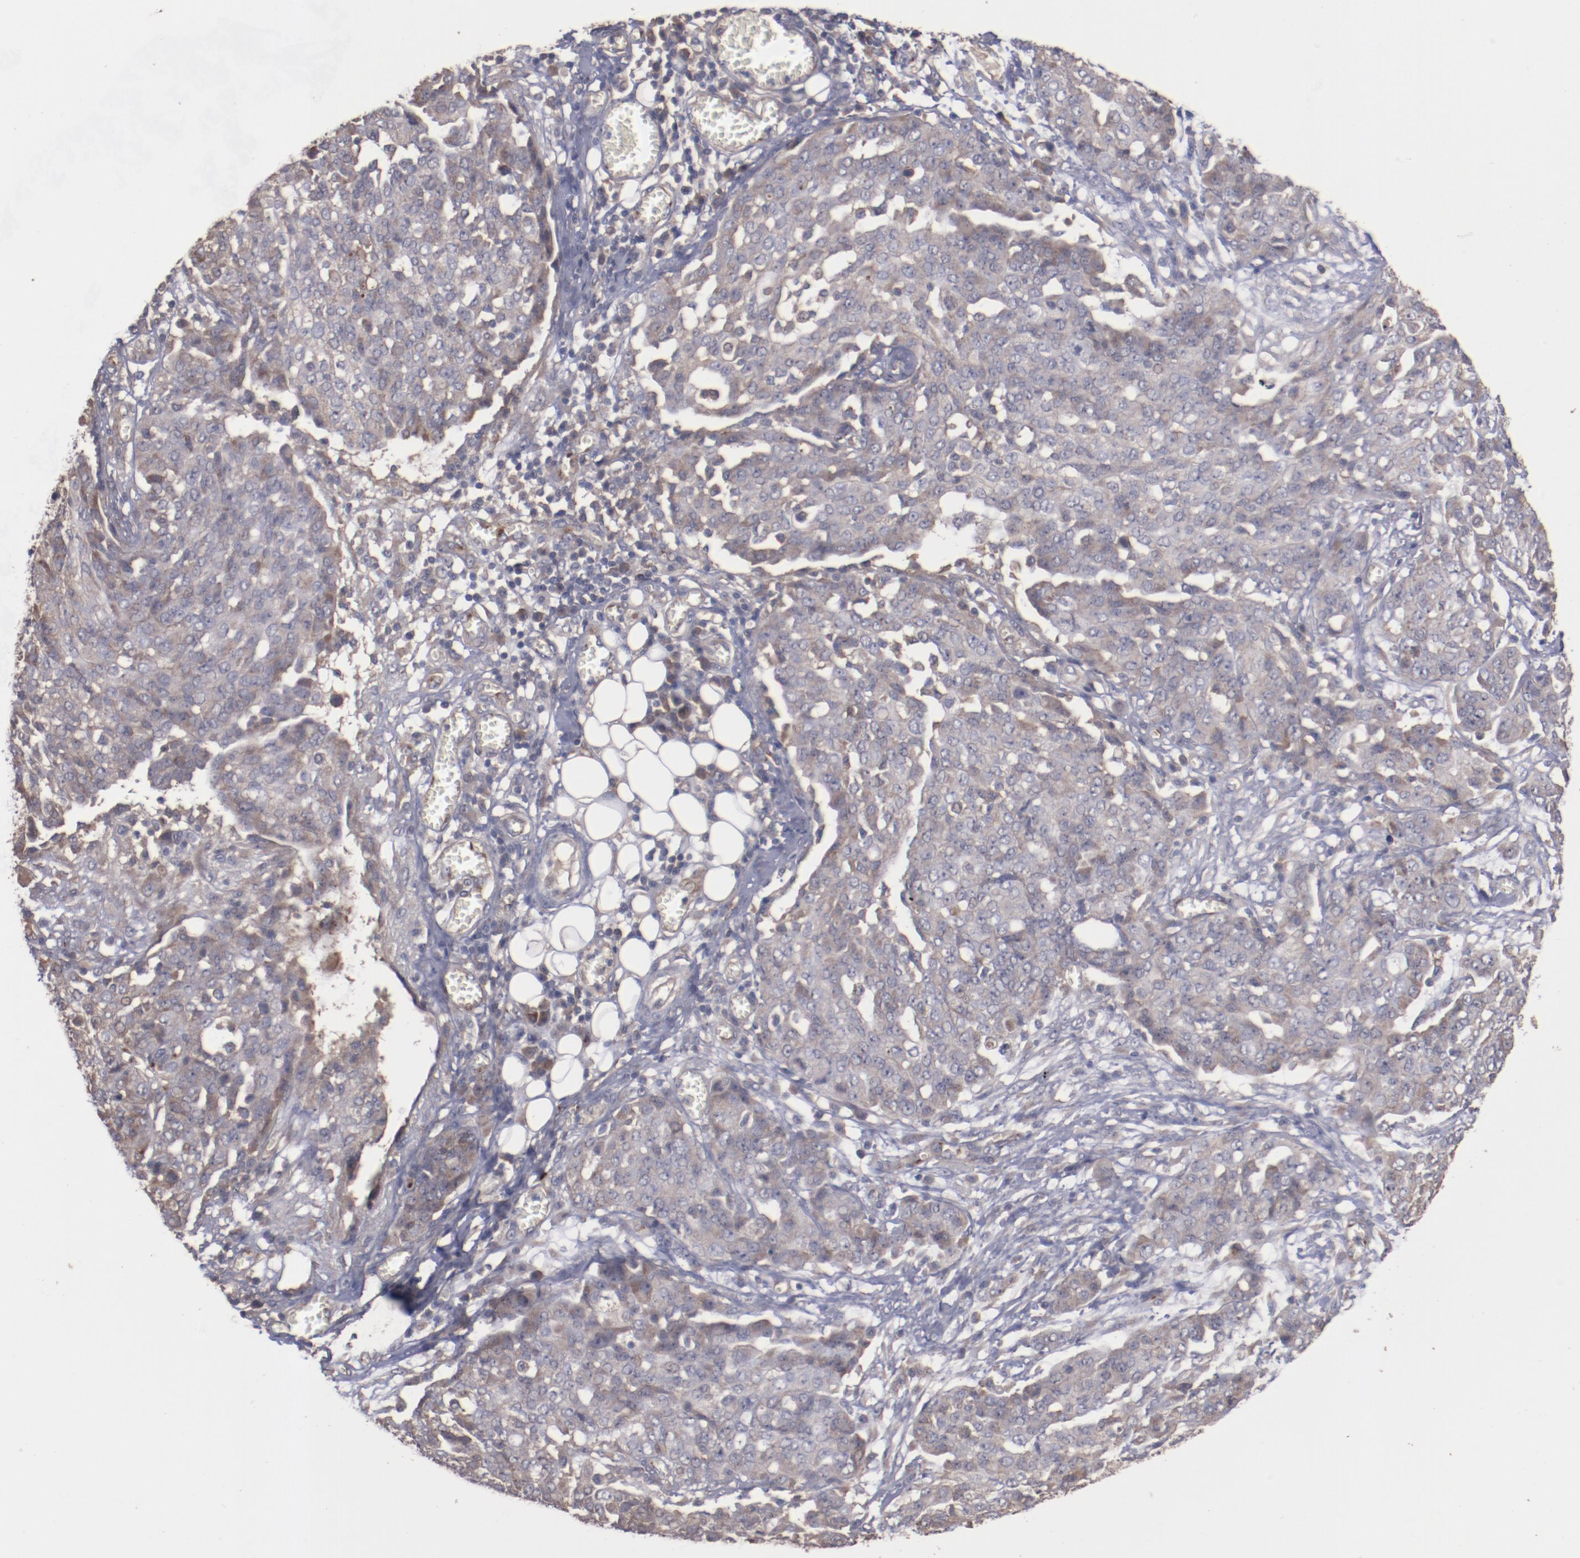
{"staining": {"intensity": "weak", "quantity": ">75%", "location": "cytoplasmic/membranous"}, "tissue": "ovarian cancer", "cell_type": "Tumor cells", "image_type": "cancer", "snomed": [{"axis": "morphology", "description": "Cystadenocarcinoma, serous, NOS"}, {"axis": "topography", "description": "Soft tissue"}, {"axis": "topography", "description": "Ovary"}], "caption": "An immunohistochemistry histopathology image of neoplastic tissue is shown. Protein staining in brown shows weak cytoplasmic/membranous positivity in ovarian serous cystadenocarcinoma within tumor cells. (DAB (3,3'-diaminobenzidine) = brown stain, brightfield microscopy at high magnification).", "gene": "DIPK2B", "patient": {"sex": "female", "age": 57}}